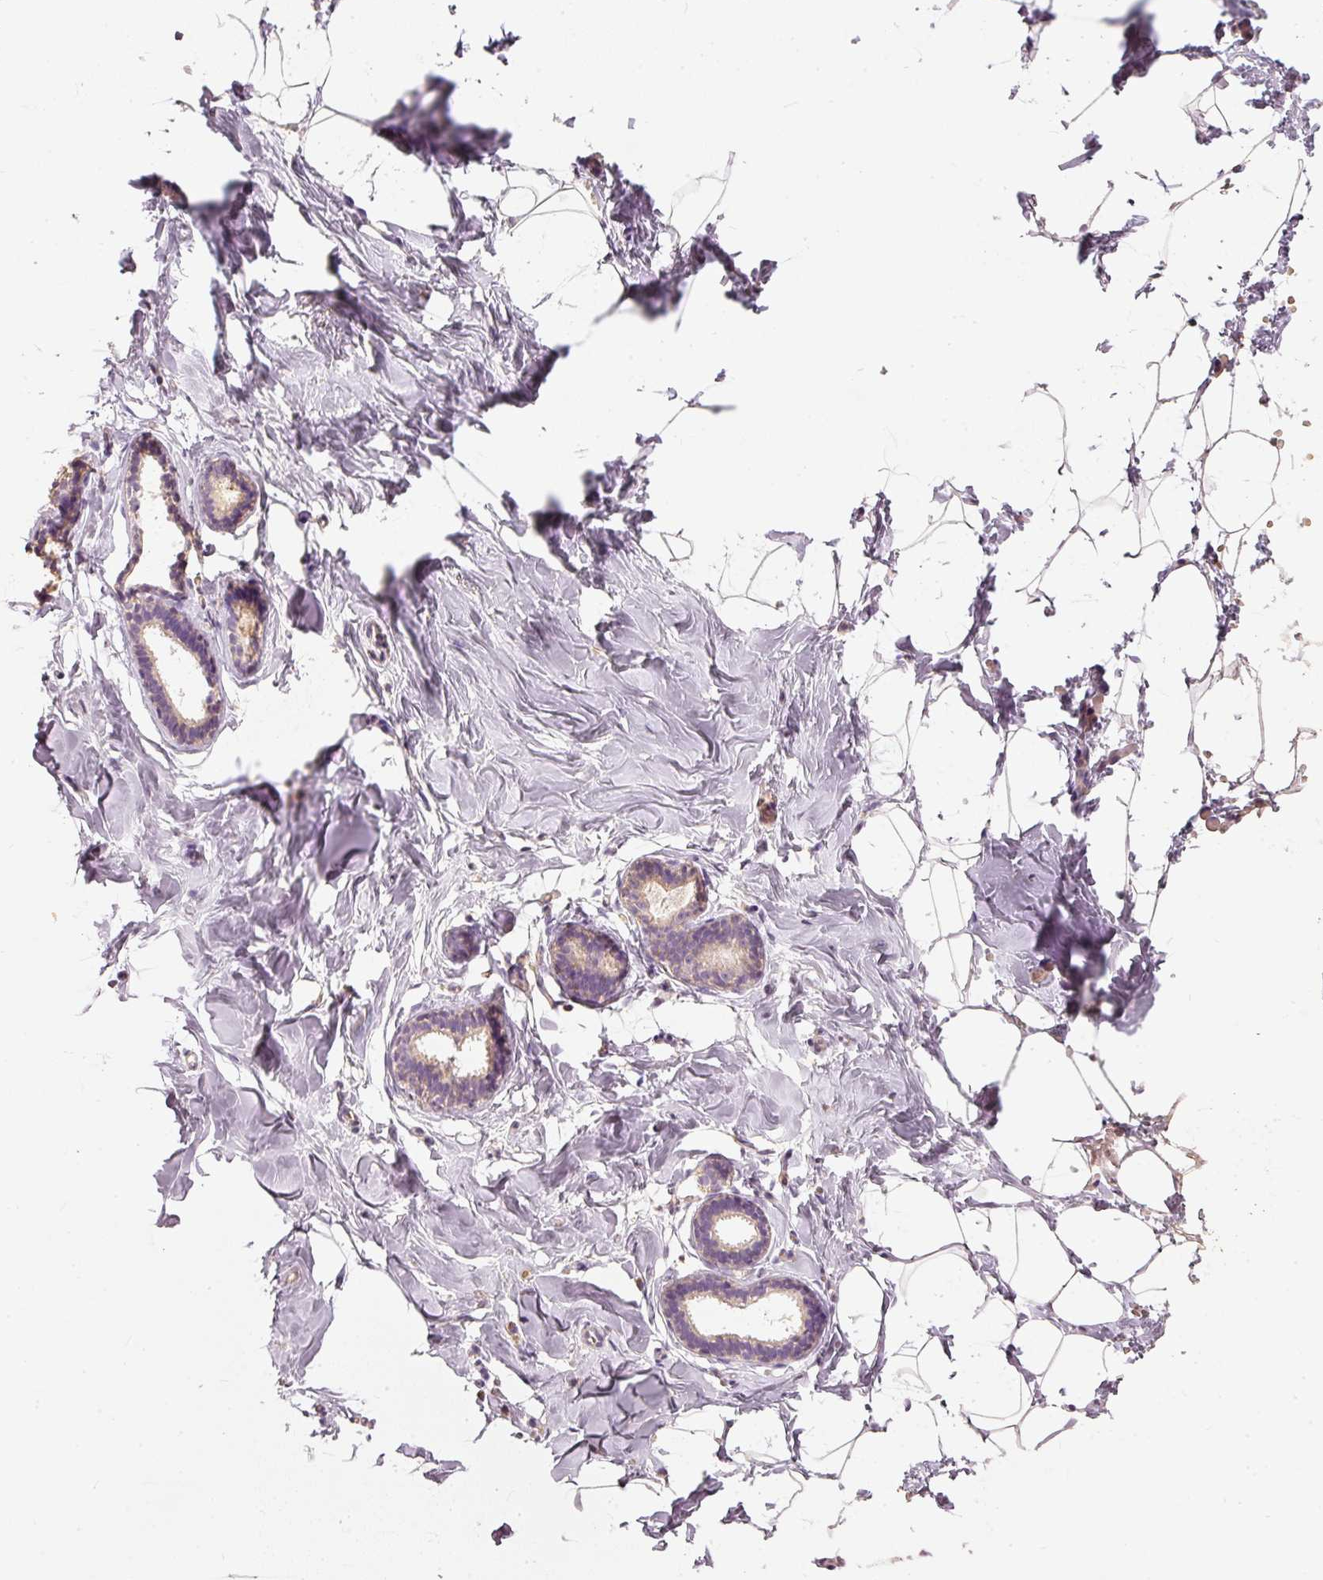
{"staining": {"intensity": "negative", "quantity": "none", "location": "none"}, "tissue": "breast", "cell_type": "Adipocytes", "image_type": "normal", "snomed": [{"axis": "morphology", "description": "Normal tissue, NOS"}, {"axis": "topography", "description": "Breast"}], "caption": "Adipocytes show no significant positivity in normal breast. (DAB immunohistochemistry, high magnification).", "gene": "PSENEN", "patient": {"sex": "female", "age": 23}}